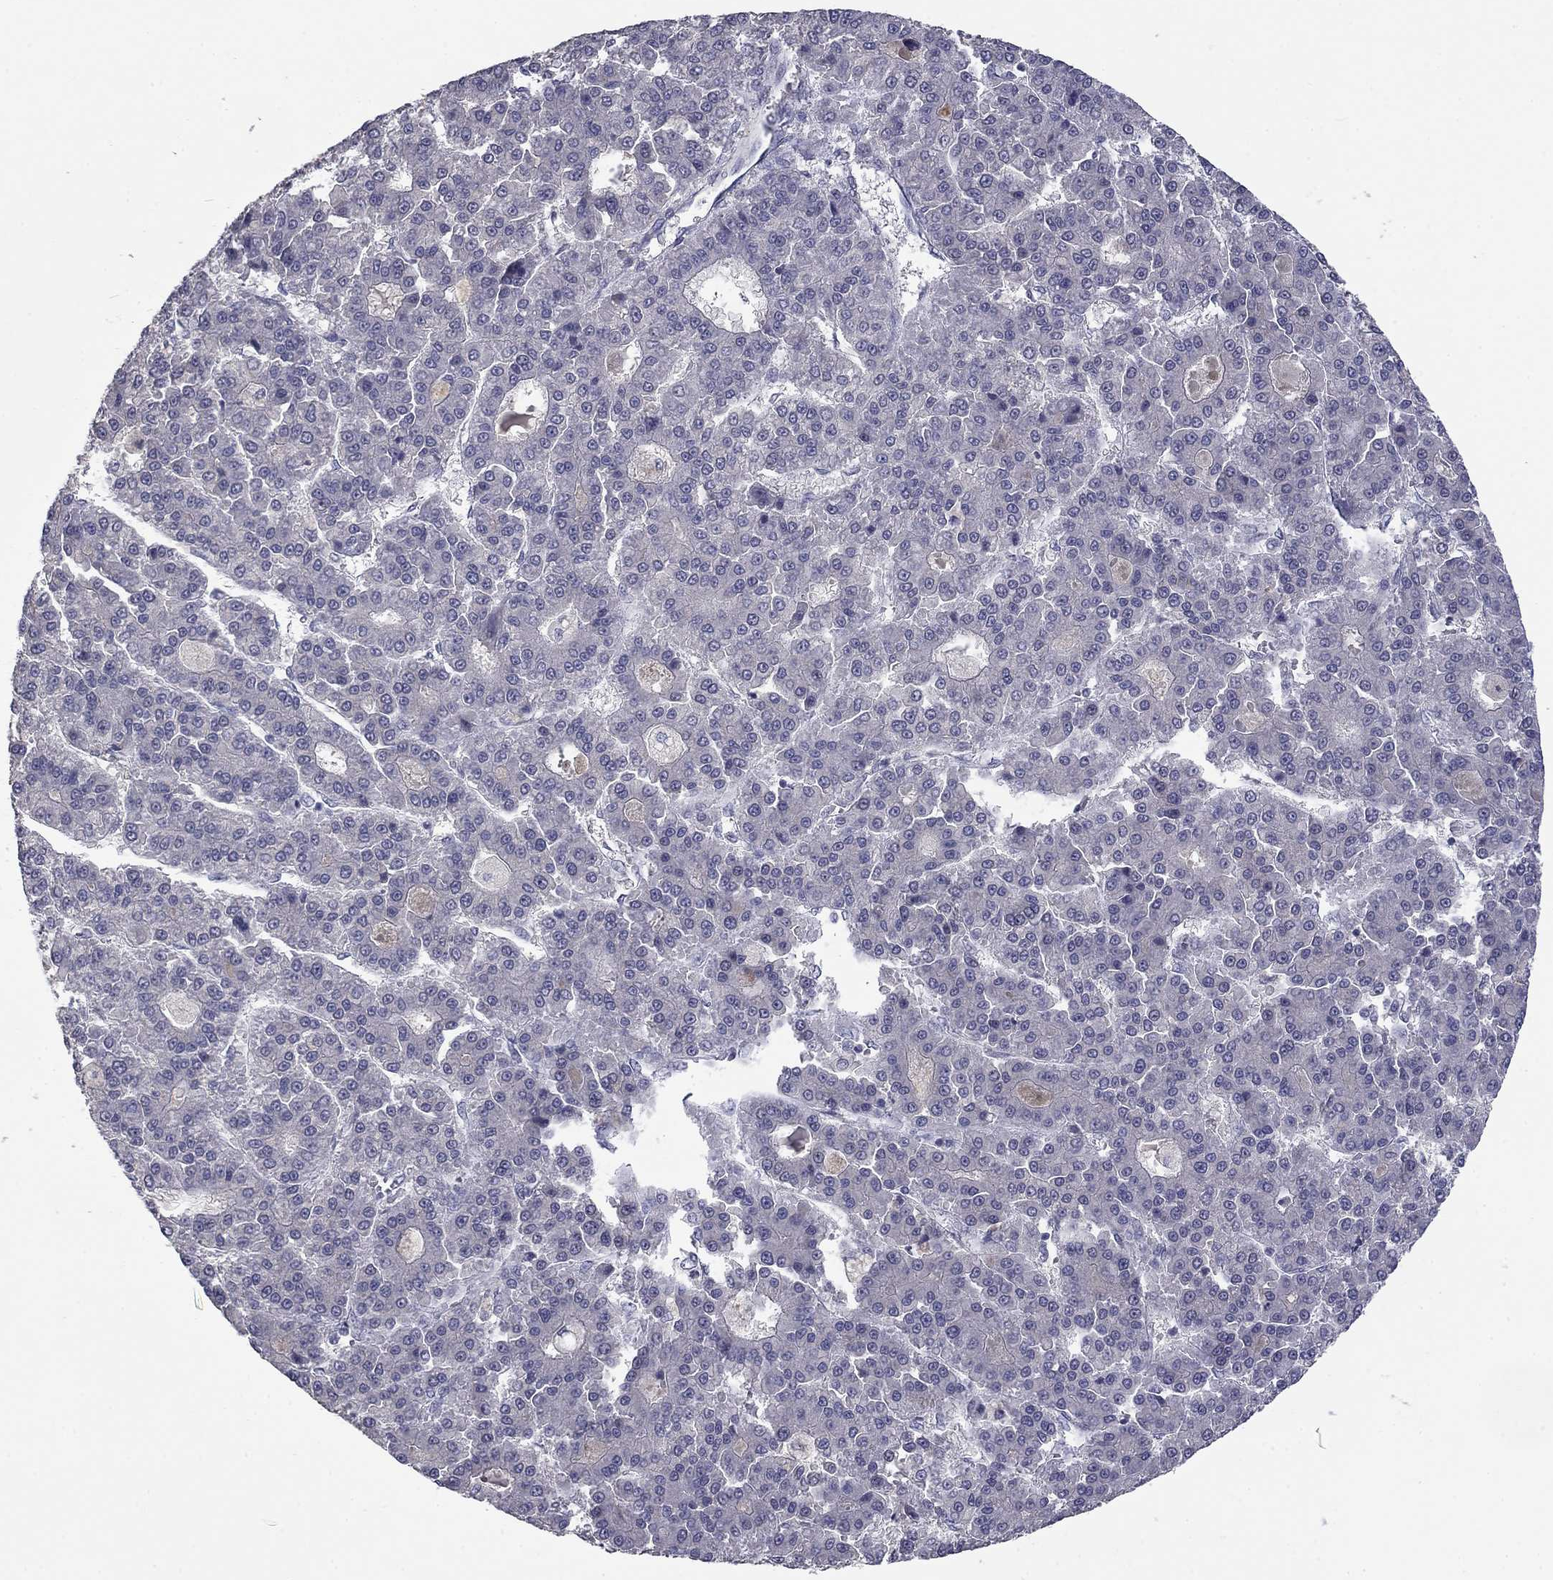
{"staining": {"intensity": "negative", "quantity": "none", "location": "none"}, "tissue": "liver cancer", "cell_type": "Tumor cells", "image_type": "cancer", "snomed": [{"axis": "morphology", "description": "Carcinoma, Hepatocellular, NOS"}, {"axis": "topography", "description": "Liver"}], "caption": "Liver hepatocellular carcinoma was stained to show a protein in brown. There is no significant positivity in tumor cells.", "gene": "IP6K3", "patient": {"sex": "male", "age": 70}}